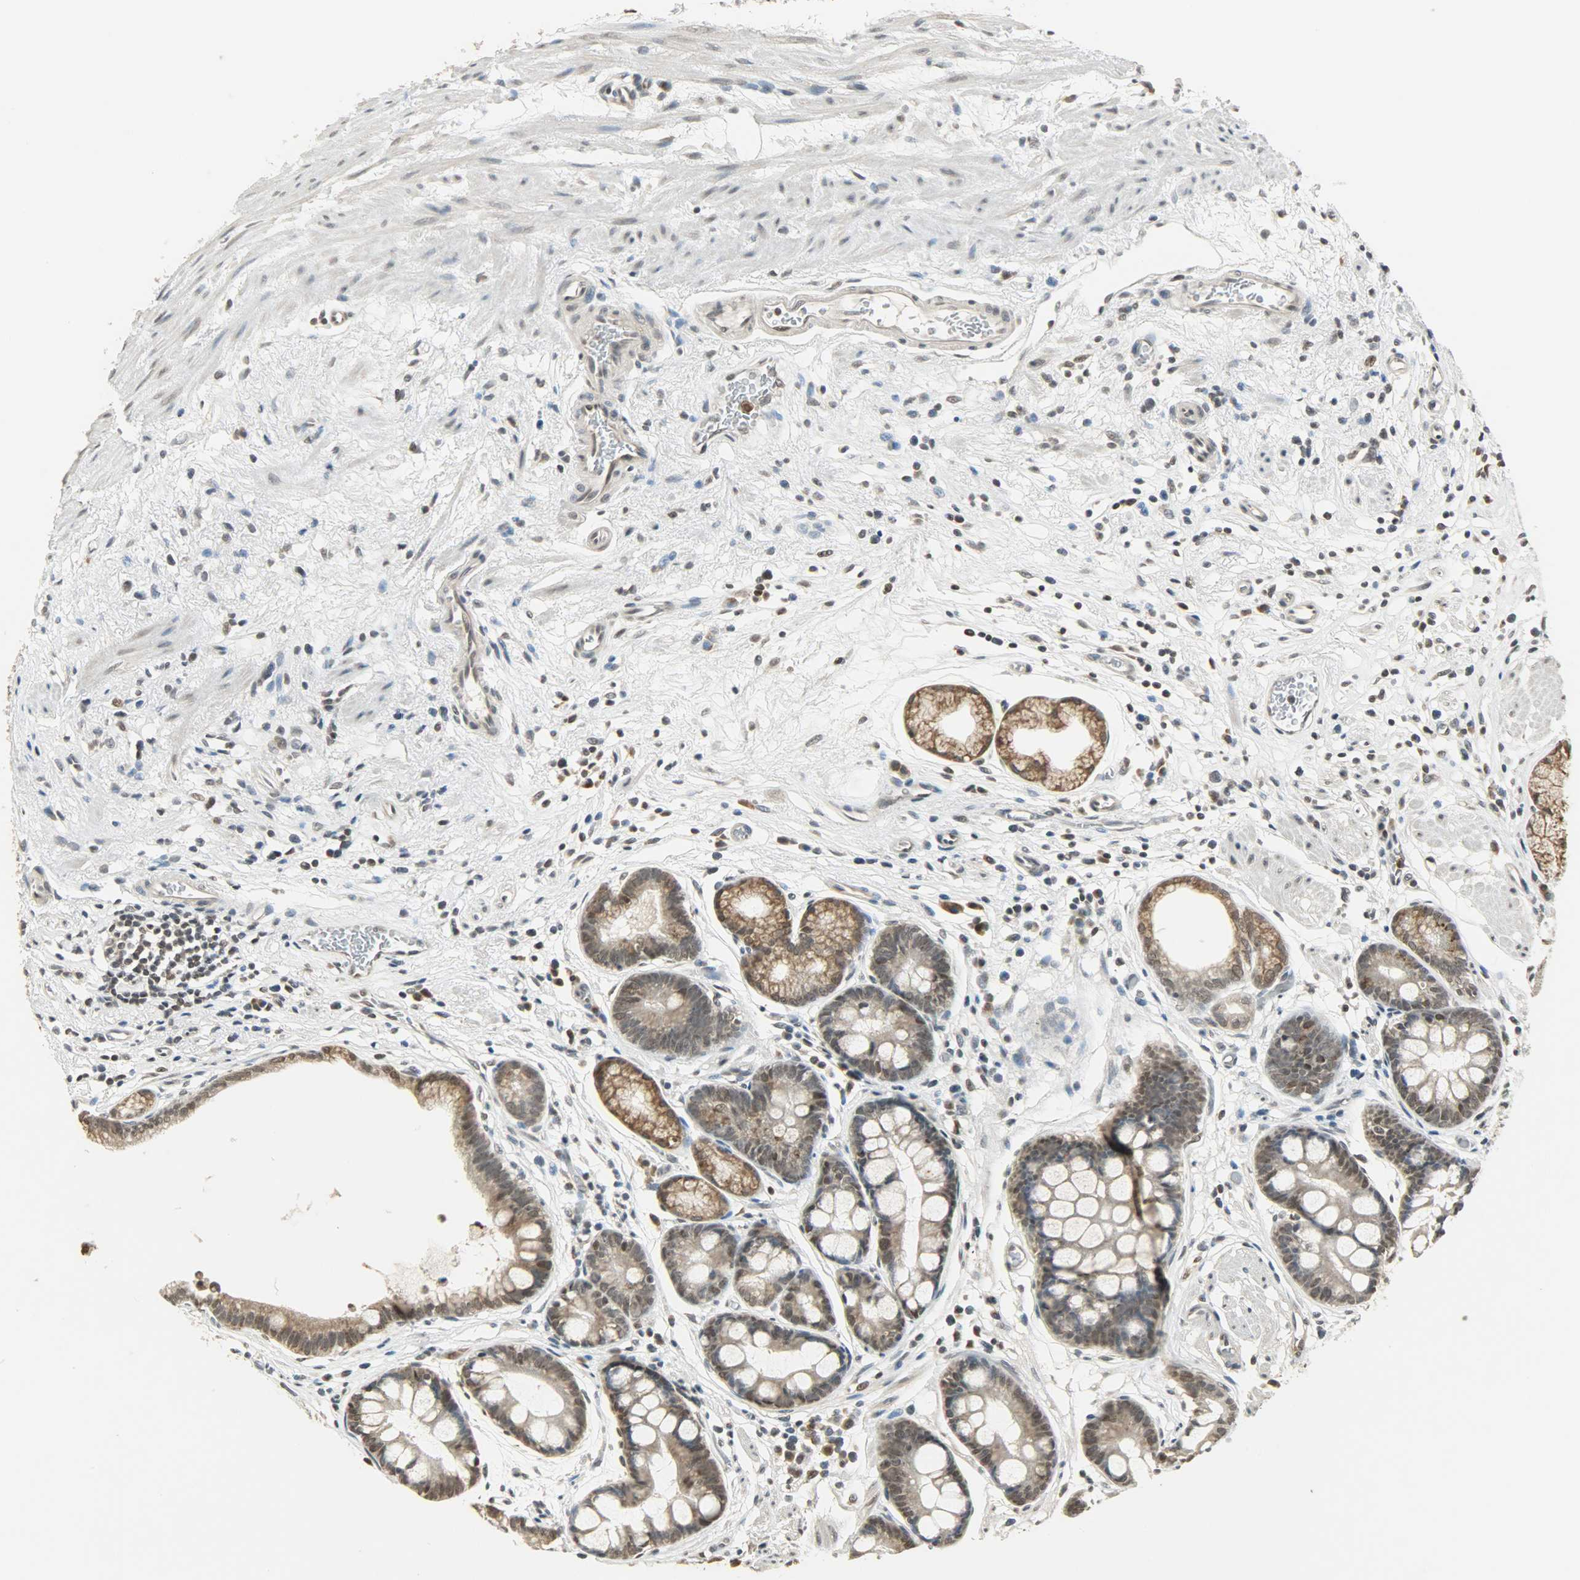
{"staining": {"intensity": "moderate", "quantity": "25%-75%", "location": "cytoplasmic/membranous"}, "tissue": "stomach", "cell_type": "Glandular cells", "image_type": "normal", "snomed": [{"axis": "morphology", "description": "Normal tissue, NOS"}, {"axis": "morphology", "description": "Inflammation, NOS"}, {"axis": "topography", "description": "Stomach, lower"}], "caption": "Protein expression analysis of normal stomach demonstrates moderate cytoplasmic/membranous expression in about 25%-75% of glandular cells.", "gene": "SMARCA5", "patient": {"sex": "male", "age": 59}}